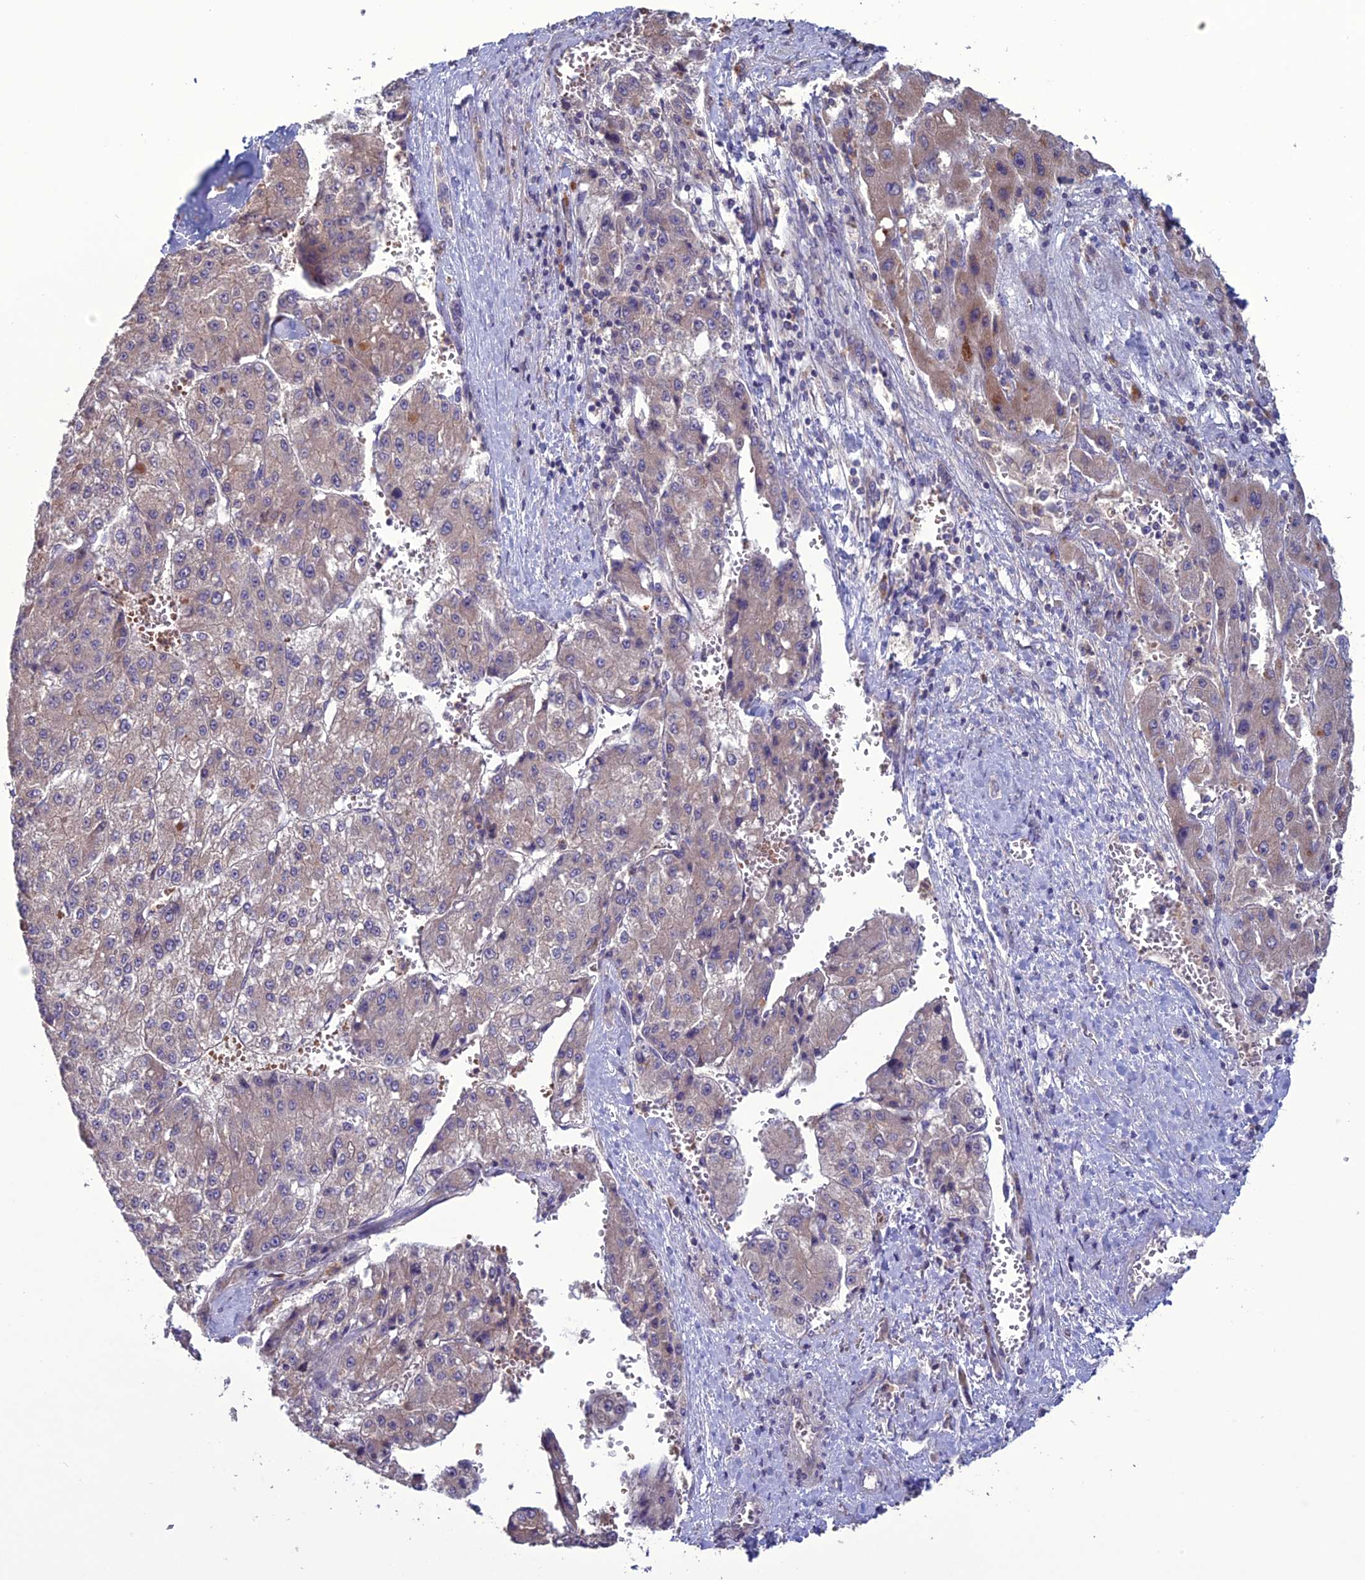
{"staining": {"intensity": "weak", "quantity": "25%-75%", "location": "cytoplasmic/membranous"}, "tissue": "liver cancer", "cell_type": "Tumor cells", "image_type": "cancer", "snomed": [{"axis": "morphology", "description": "Carcinoma, Hepatocellular, NOS"}, {"axis": "topography", "description": "Liver"}], "caption": "This histopathology image exhibits IHC staining of human liver hepatocellular carcinoma, with low weak cytoplasmic/membranous positivity in about 25%-75% of tumor cells.", "gene": "C2orf76", "patient": {"sex": "female", "age": 73}}